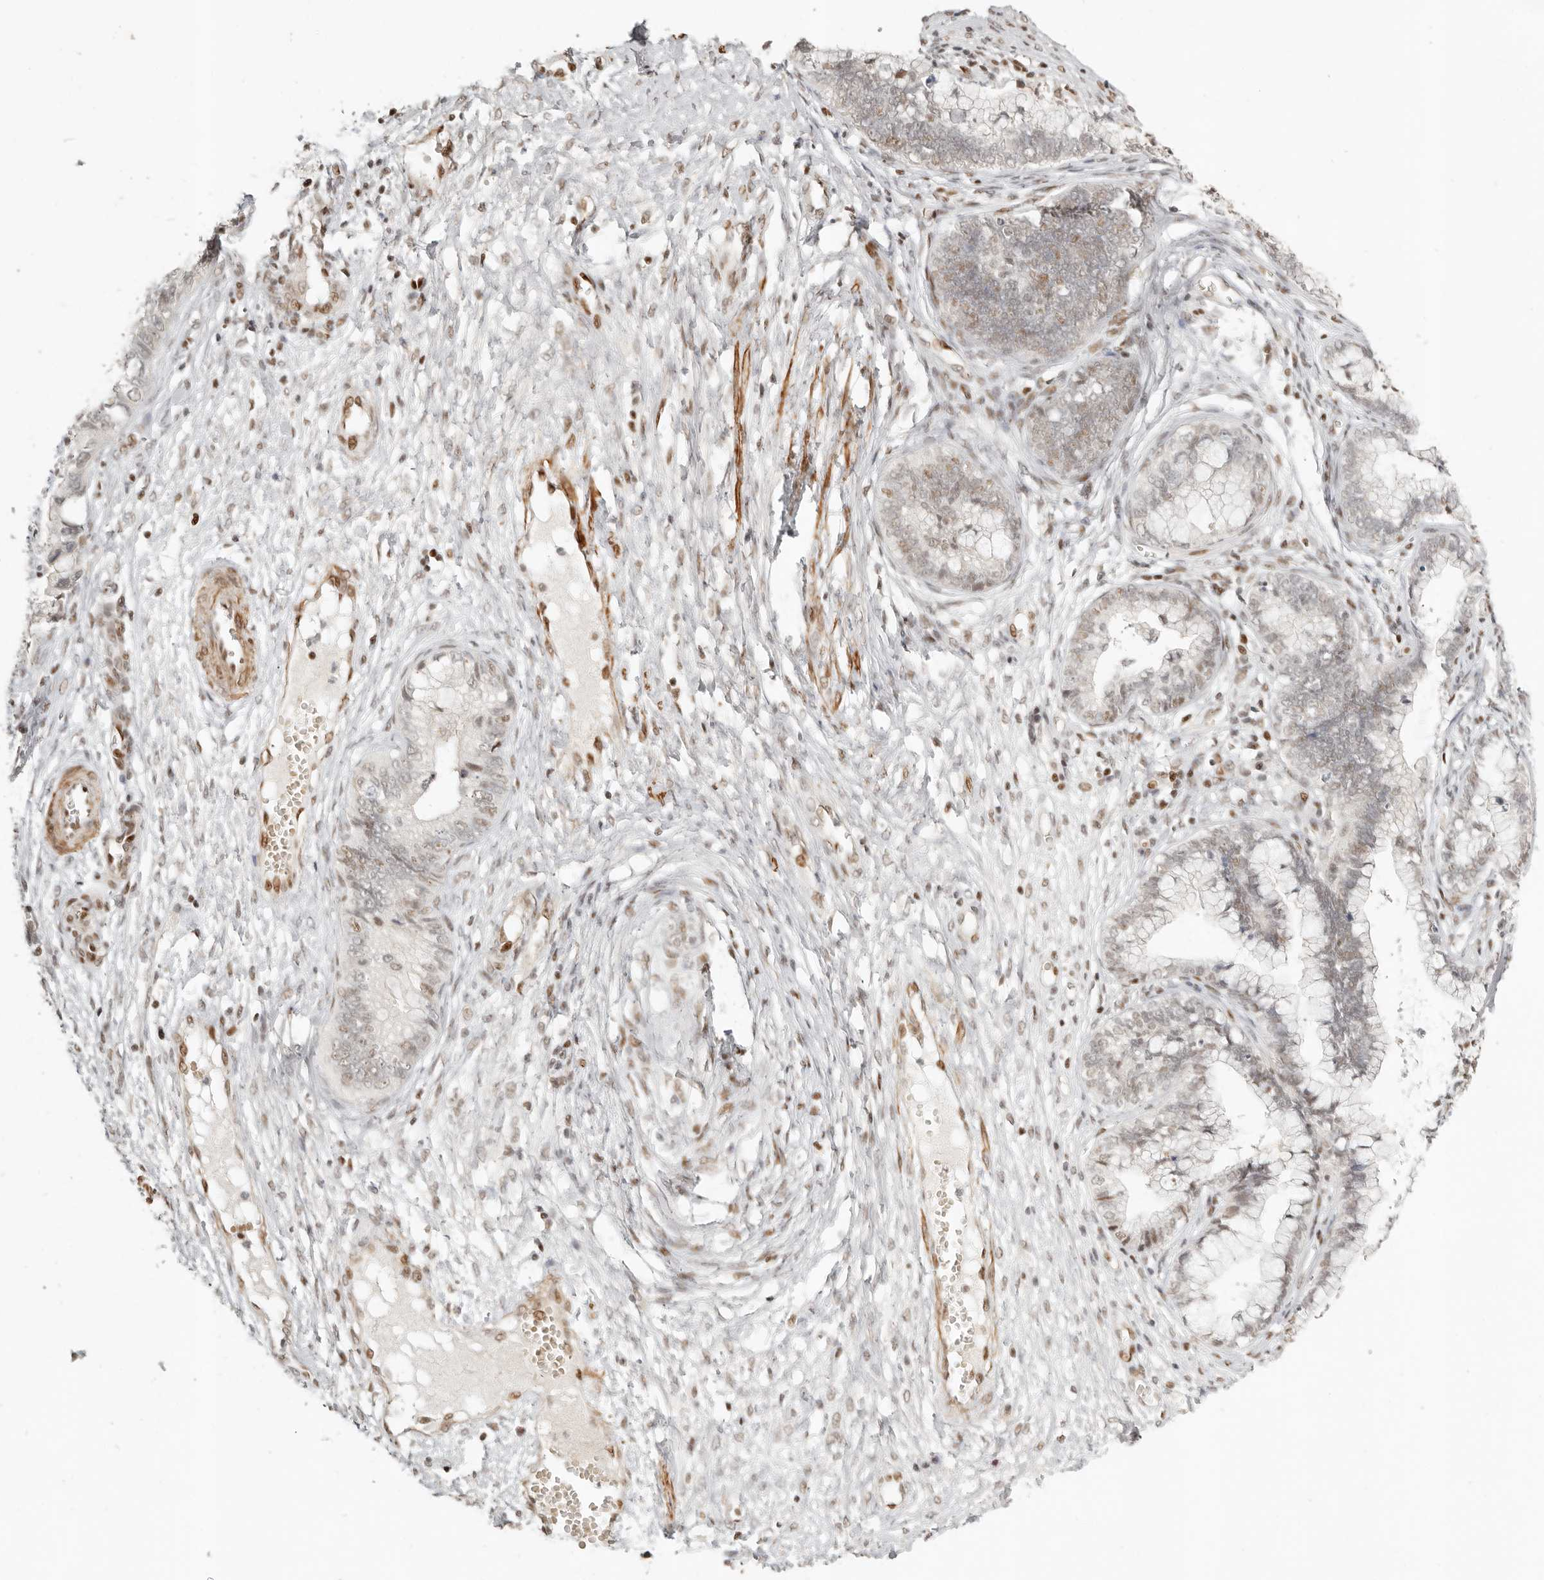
{"staining": {"intensity": "moderate", "quantity": "<25%", "location": "nuclear"}, "tissue": "cervical cancer", "cell_type": "Tumor cells", "image_type": "cancer", "snomed": [{"axis": "morphology", "description": "Adenocarcinoma, NOS"}, {"axis": "topography", "description": "Cervix"}], "caption": "This histopathology image demonstrates IHC staining of human cervical cancer, with low moderate nuclear staining in about <25% of tumor cells.", "gene": "GABPA", "patient": {"sex": "female", "age": 44}}